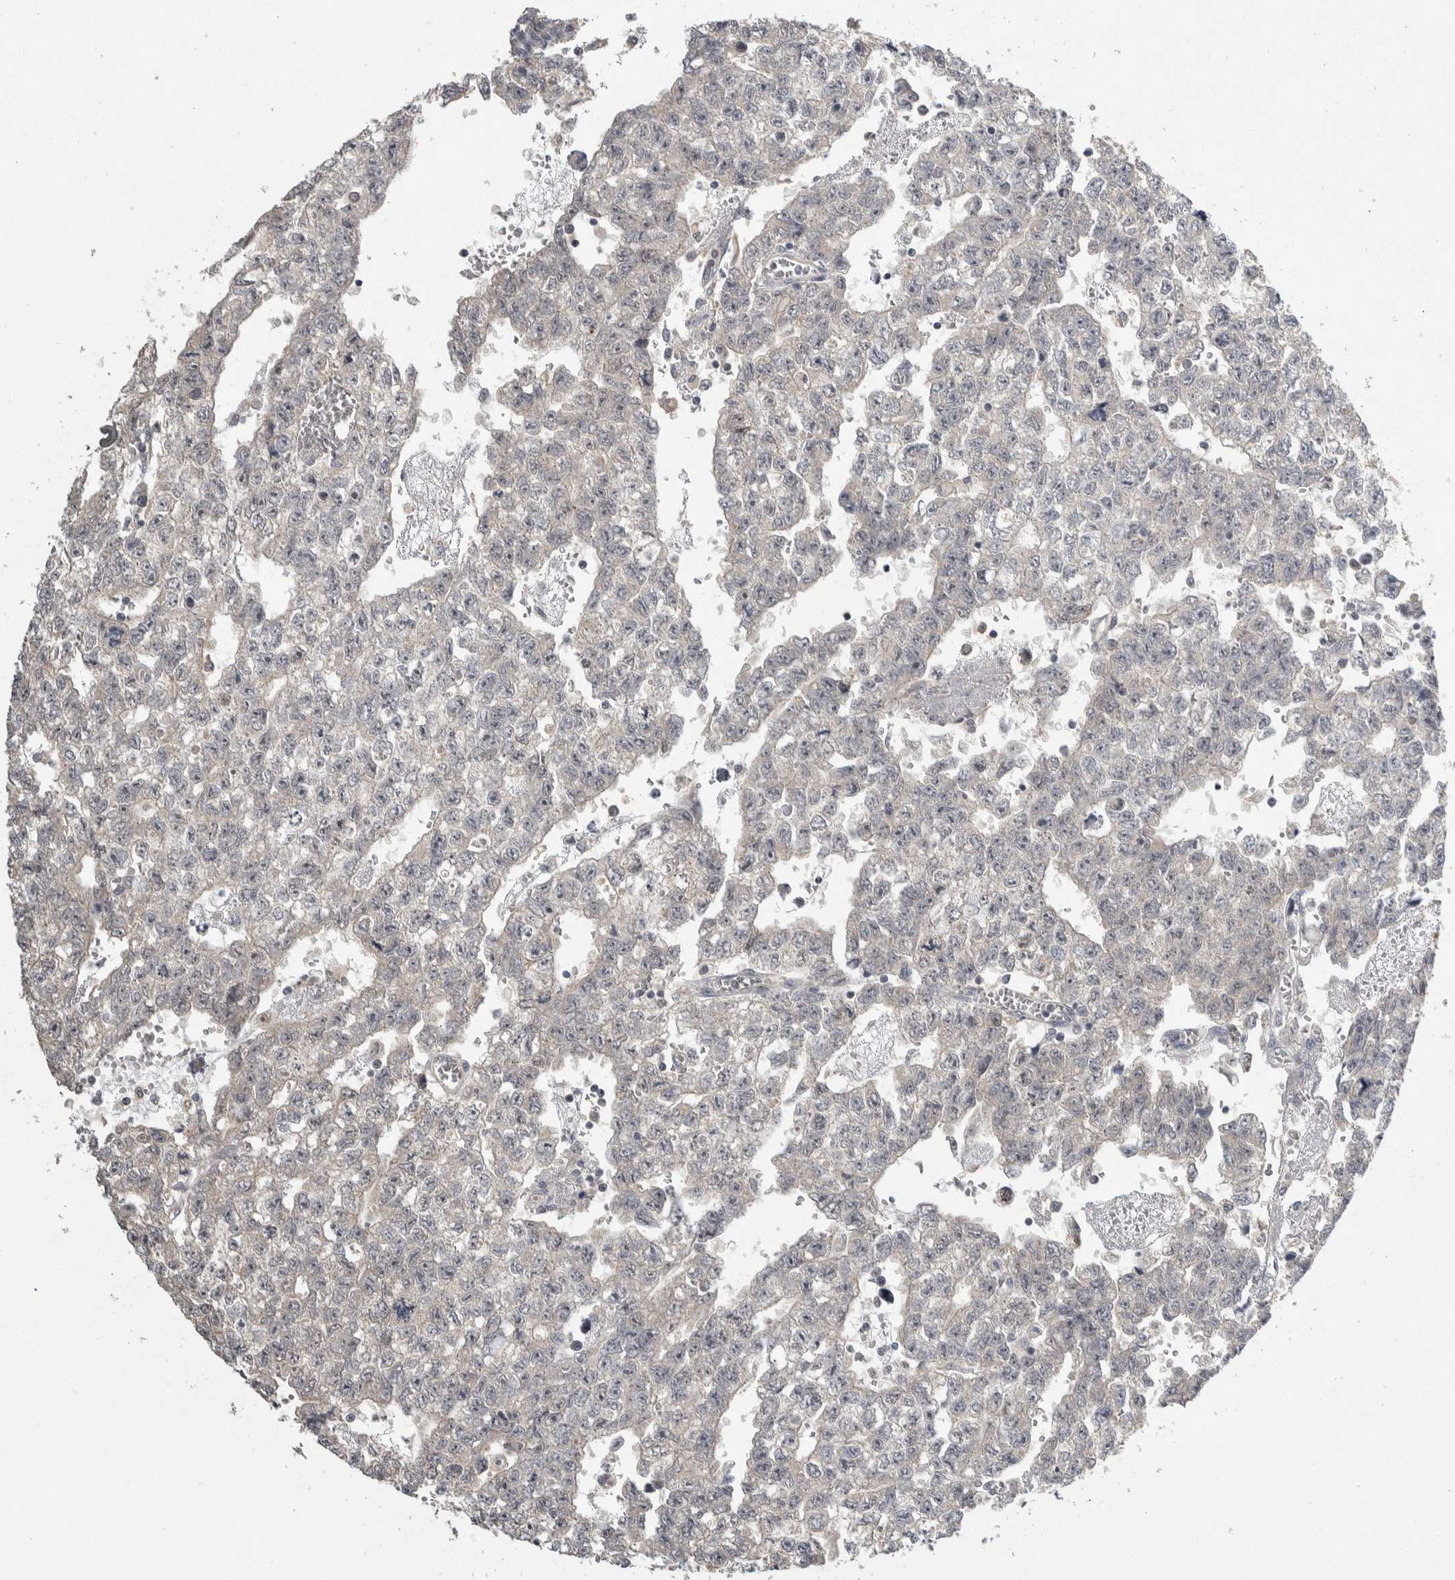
{"staining": {"intensity": "negative", "quantity": "none", "location": "none"}, "tissue": "testis cancer", "cell_type": "Tumor cells", "image_type": "cancer", "snomed": [{"axis": "morphology", "description": "Seminoma, NOS"}, {"axis": "morphology", "description": "Carcinoma, Embryonal, NOS"}, {"axis": "topography", "description": "Testis"}], "caption": "Immunohistochemical staining of human testis cancer demonstrates no significant staining in tumor cells.", "gene": "EIF3H", "patient": {"sex": "male", "age": 38}}